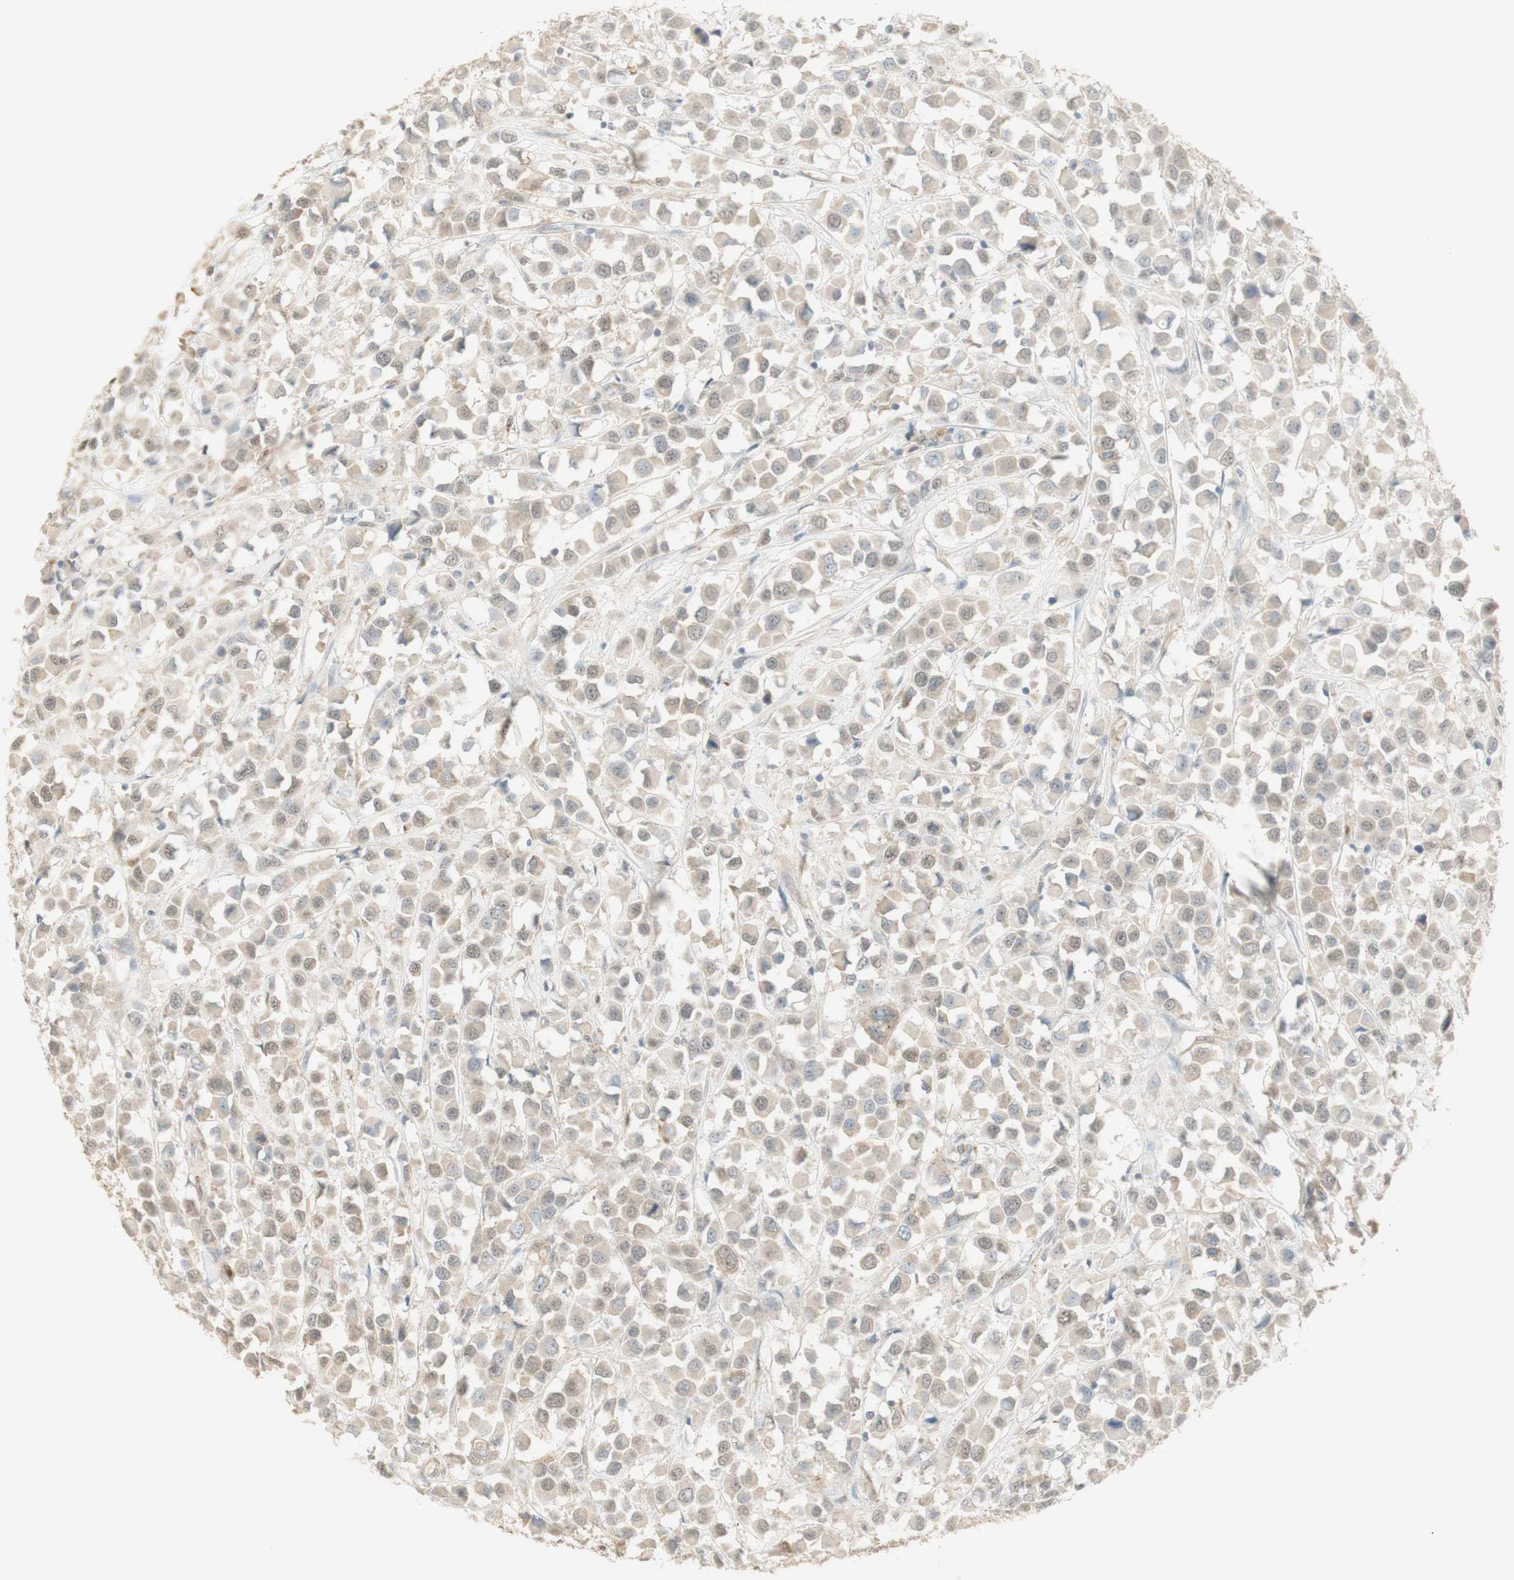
{"staining": {"intensity": "weak", "quantity": "<25%", "location": "nuclear"}, "tissue": "breast cancer", "cell_type": "Tumor cells", "image_type": "cancer", "snomed": [{"axis": "morphology", "description": "Duct carcinoma"}, {"axis": "topography", "description": "Breast"}], "caption": "An image of breast cancer (invasive ductal carcinoma) stained for a protein reveals no brown staining in tumor cells.", "gene": "MUC3A", "patient": {"sex": "female", "age": 61}}